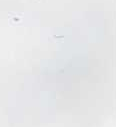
{"staining": {"intensity": "negative", "quantity": "none", "location": "none"}, "tissue": "skin cancer", "cell_type": "Tumor cells", "image_type": "cancer", "snomed": [{"axis": "morphology", "description": "Basal cell carcinoma"}, {"axis": "topography", "description": "Skin"}], "caption": "Immunohistochemistry (IHC) photomicrograph of neoplastic tissue: human skin basal cell carcinoma stained with DAB shows no significant protein expression in tumor cells. (DAB (3,3'-diaminobenzidine) immunohistochemistry, high magnification).", "gene": "ADCY2", "patient": {"sex": "female", "age": 65}}